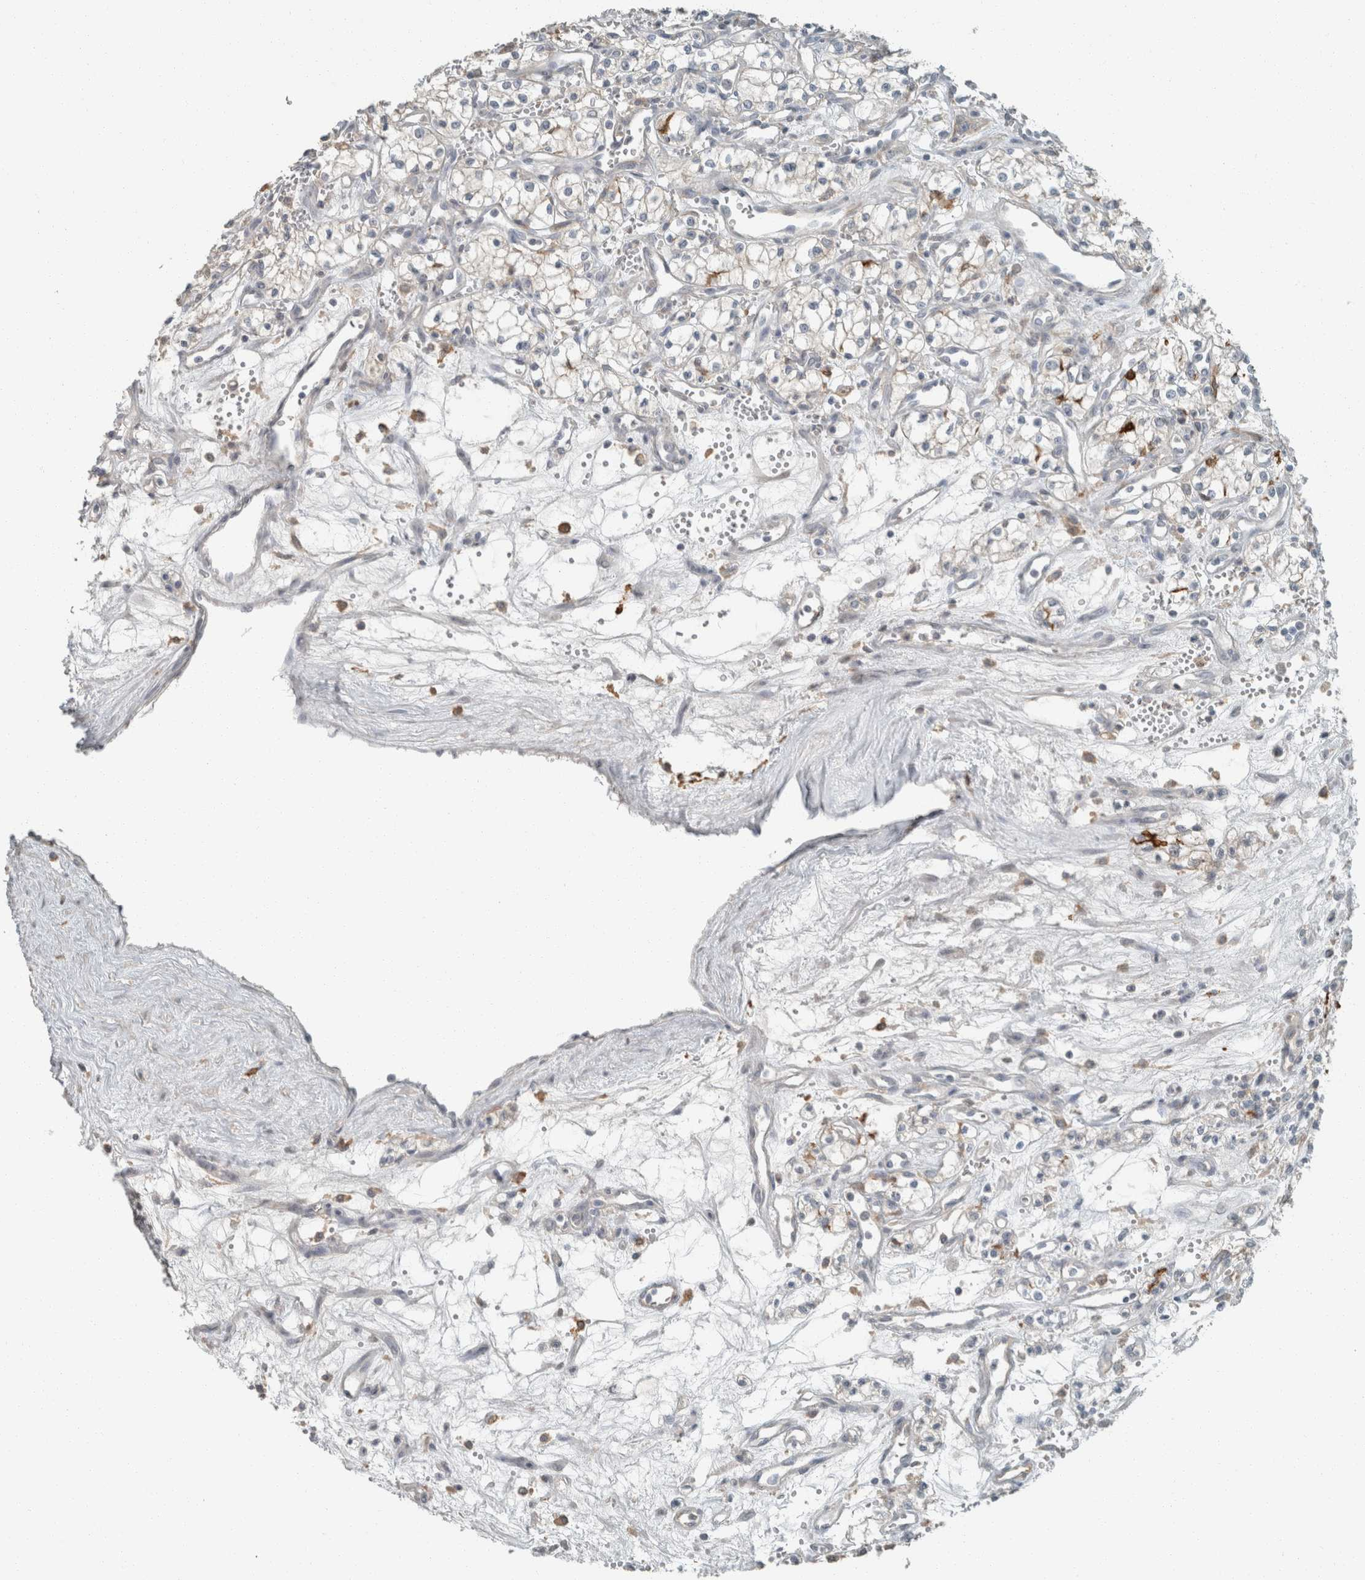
{"staining": {"intensity": "negative", "quantity": "none", "location": "none"}, "tissue": "renal cancer", "cell_type": "Tumor cells", "image_type": "cancer", "snomed": [{"axis": "morphology", "description": "Adenocarcinoma, NOS"}, {"axis": "topography", "description": "Kidney"}], "caption": "This histopathology image is of renal adenocarcinoma stained with immunohistochemistry (IHC) to label a protein in brown with the nuclei are counter-stained blue. There is no expression in tumor cells. (Stains: DAB (3,3'-diaminobenzidine) immunohistochemistry with hematoxylin counter stain, Microscopy: brightfield microscopy at high magnification).", "gene": "SCIN", "patient": {"sex": "male", "age": 59}}